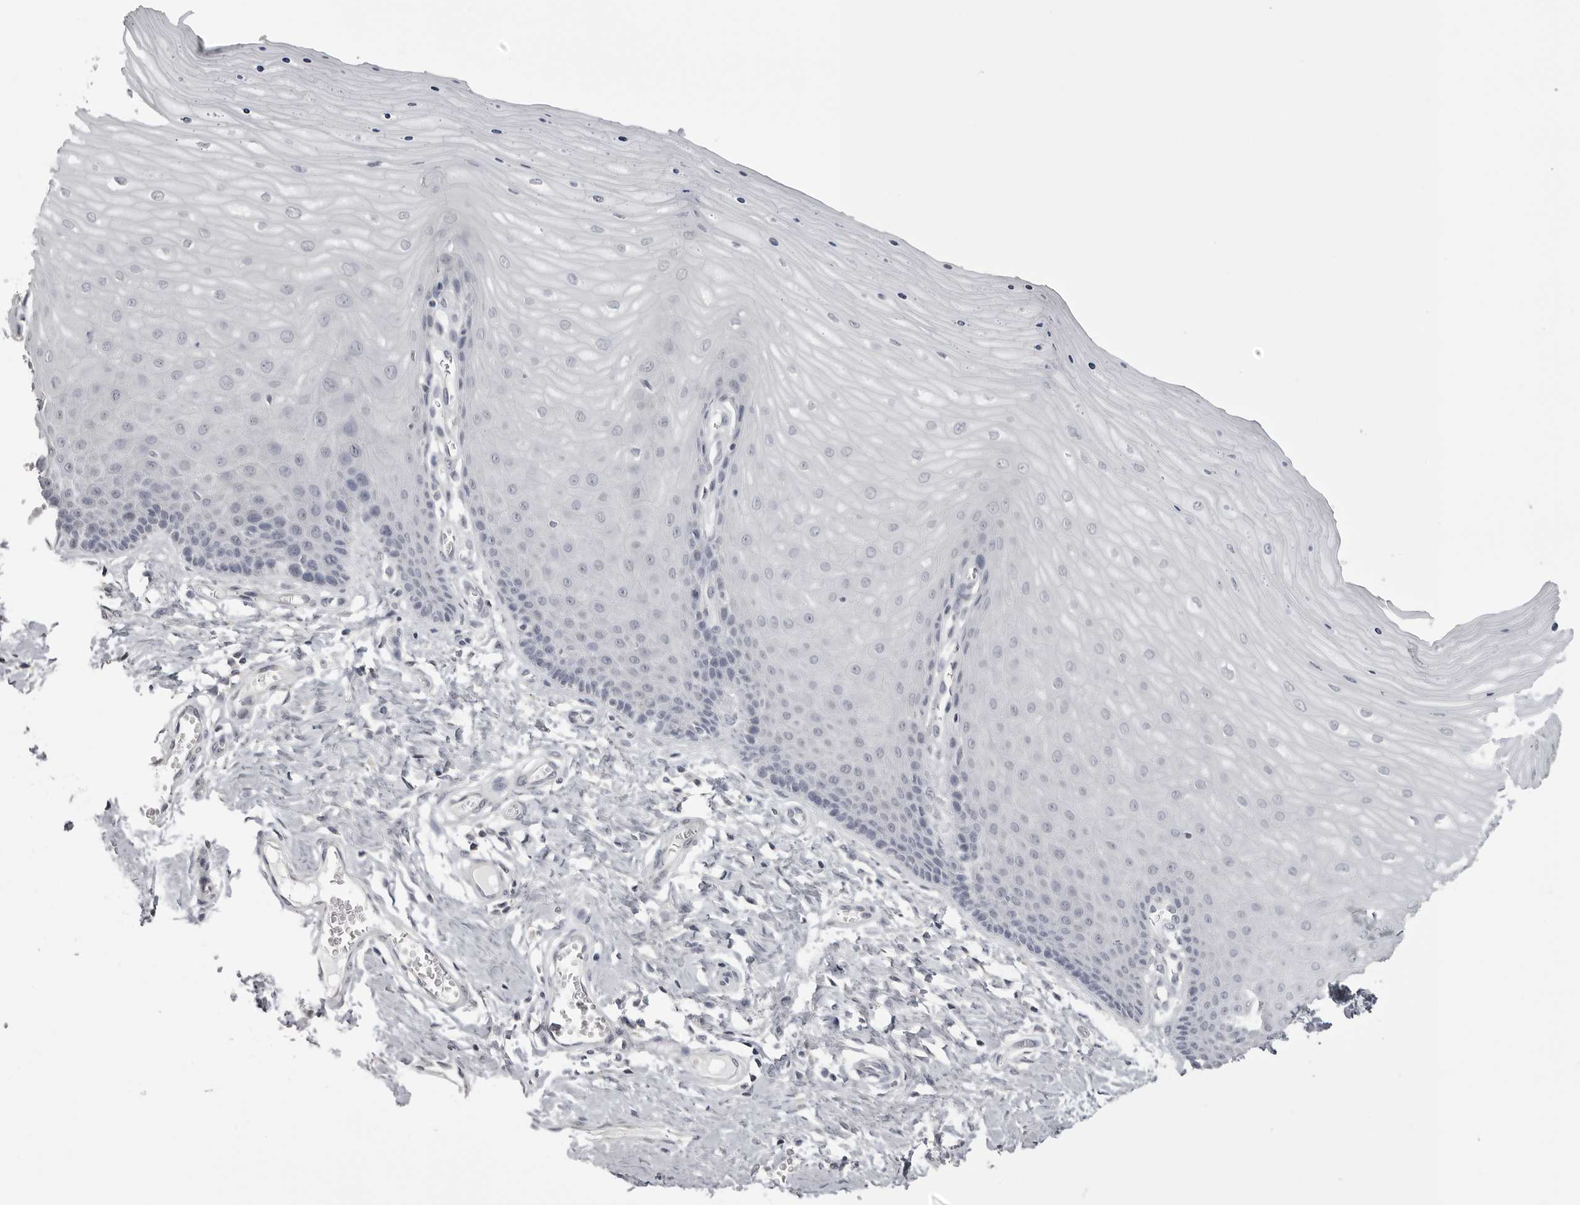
{"staining": {"intensity": "negative", "quantity": "none", "location": "none"}, "tissue": "cervix", "cell_type": "Glandular cells", "image_type": "normal", "snomed": [{"axis": "morphology", "description": "Normal tissue, NOS"}, {"axis": "topography", "description": "Cervix"}], "caption": "Glandular cells show no significant expression in normal cervix. (DAB IHC, high magnification).", "gene": "GPN2", "patient": {"sex": "female", "age": 55}}